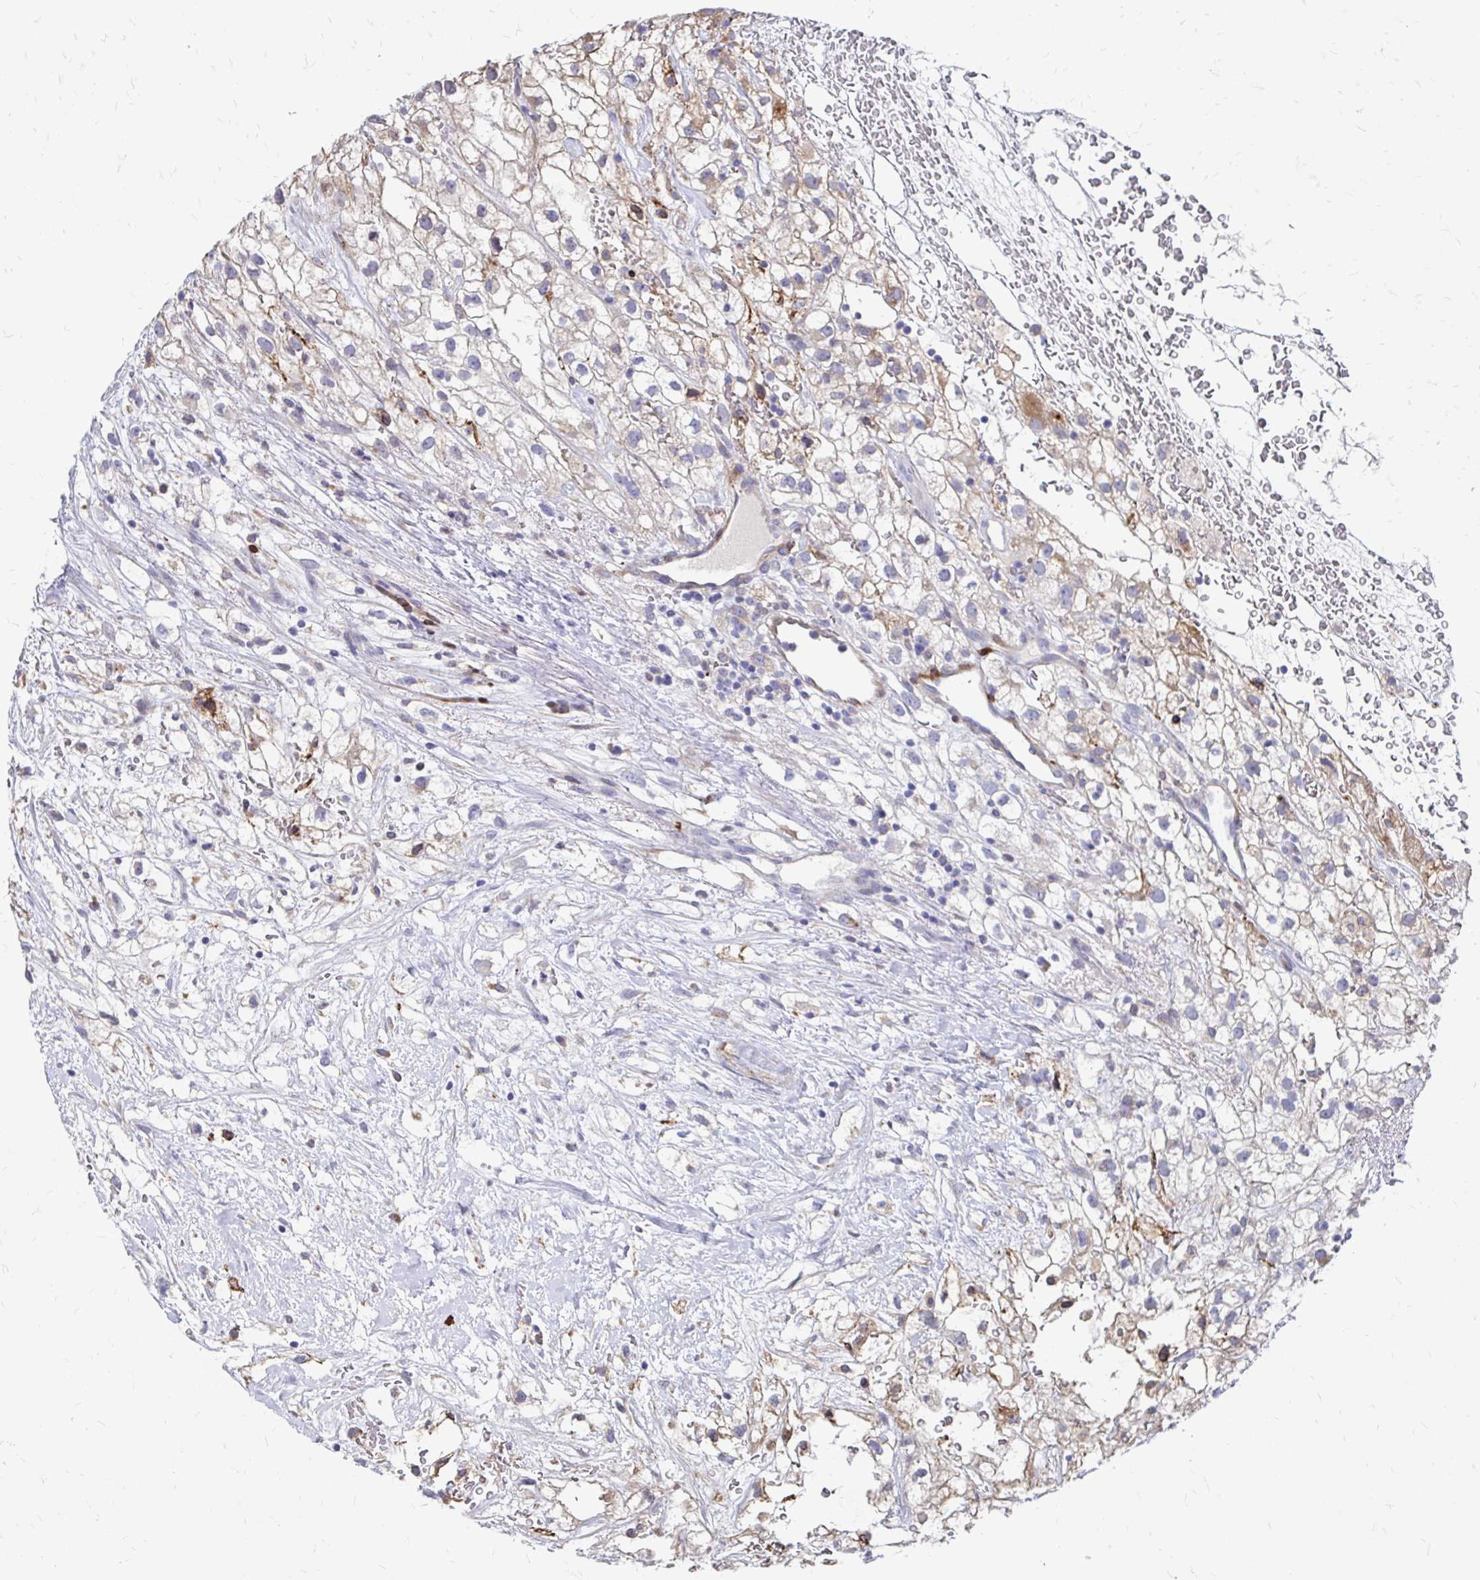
{"staining": {"intensity": "weak", "quantity": ">75%", "location": "cytoplasmic/membranous"}, "tissue": "renal cancer", "cell_type": "Tumor cells", "image_type": "cancer", "snomed": [{"axis": "morphology", "description": "Adenocarcinoma, NOS"}, {"axis": "topography", "description": "Kidney"}], "caption": "Immunohistochemistry of renal cancer (adenocarcinoma) exhibits low levels of weak cytoplasmic/membranous positivity in approximately >75% of tumor cells.", "gene": "CDKL1", "patient": {"sex": "male", "age": 59}}